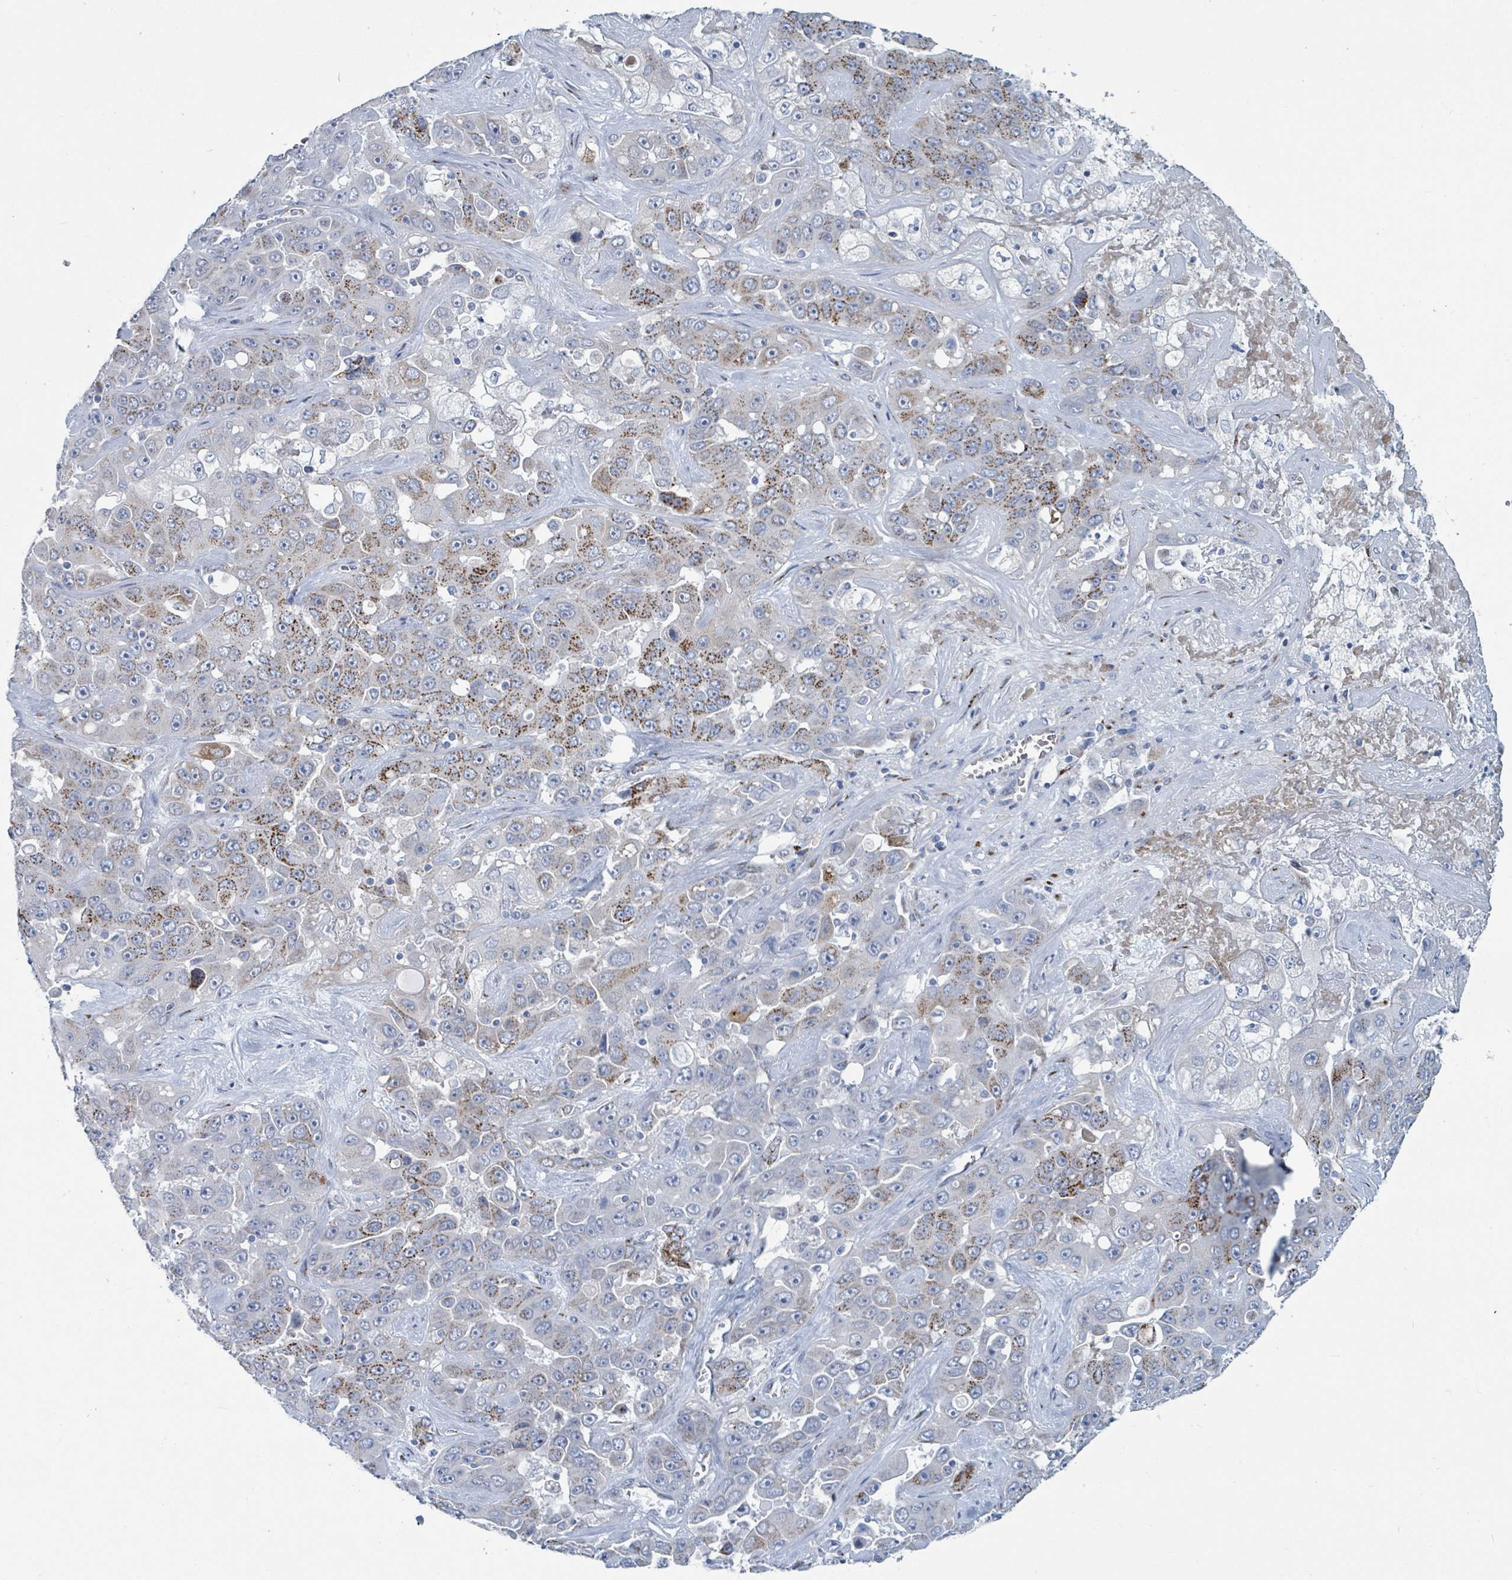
{"staining": {"intensity": "moderate", "quantity": "25%-75%", "location": "cytoplasmic/membranous"}, "tissue": "liver cancer", "cell_type": "Tumor cells", "image_type": "cancer", "snomed": [{"axis": "morphology", "description": "Cholangiocarcinoma"}, {"axis": "topography", "description": "Liver"}], "caption": "Moderate cytoplasmic/membranous positivity for a protein is seen in approximately 25%-75% of tumor cells of liver cancer (cholangiocarcinoma) using immunohistochemistry.", "gene": "DCAF5", "patient": {"sex": "female", "age": 52}}